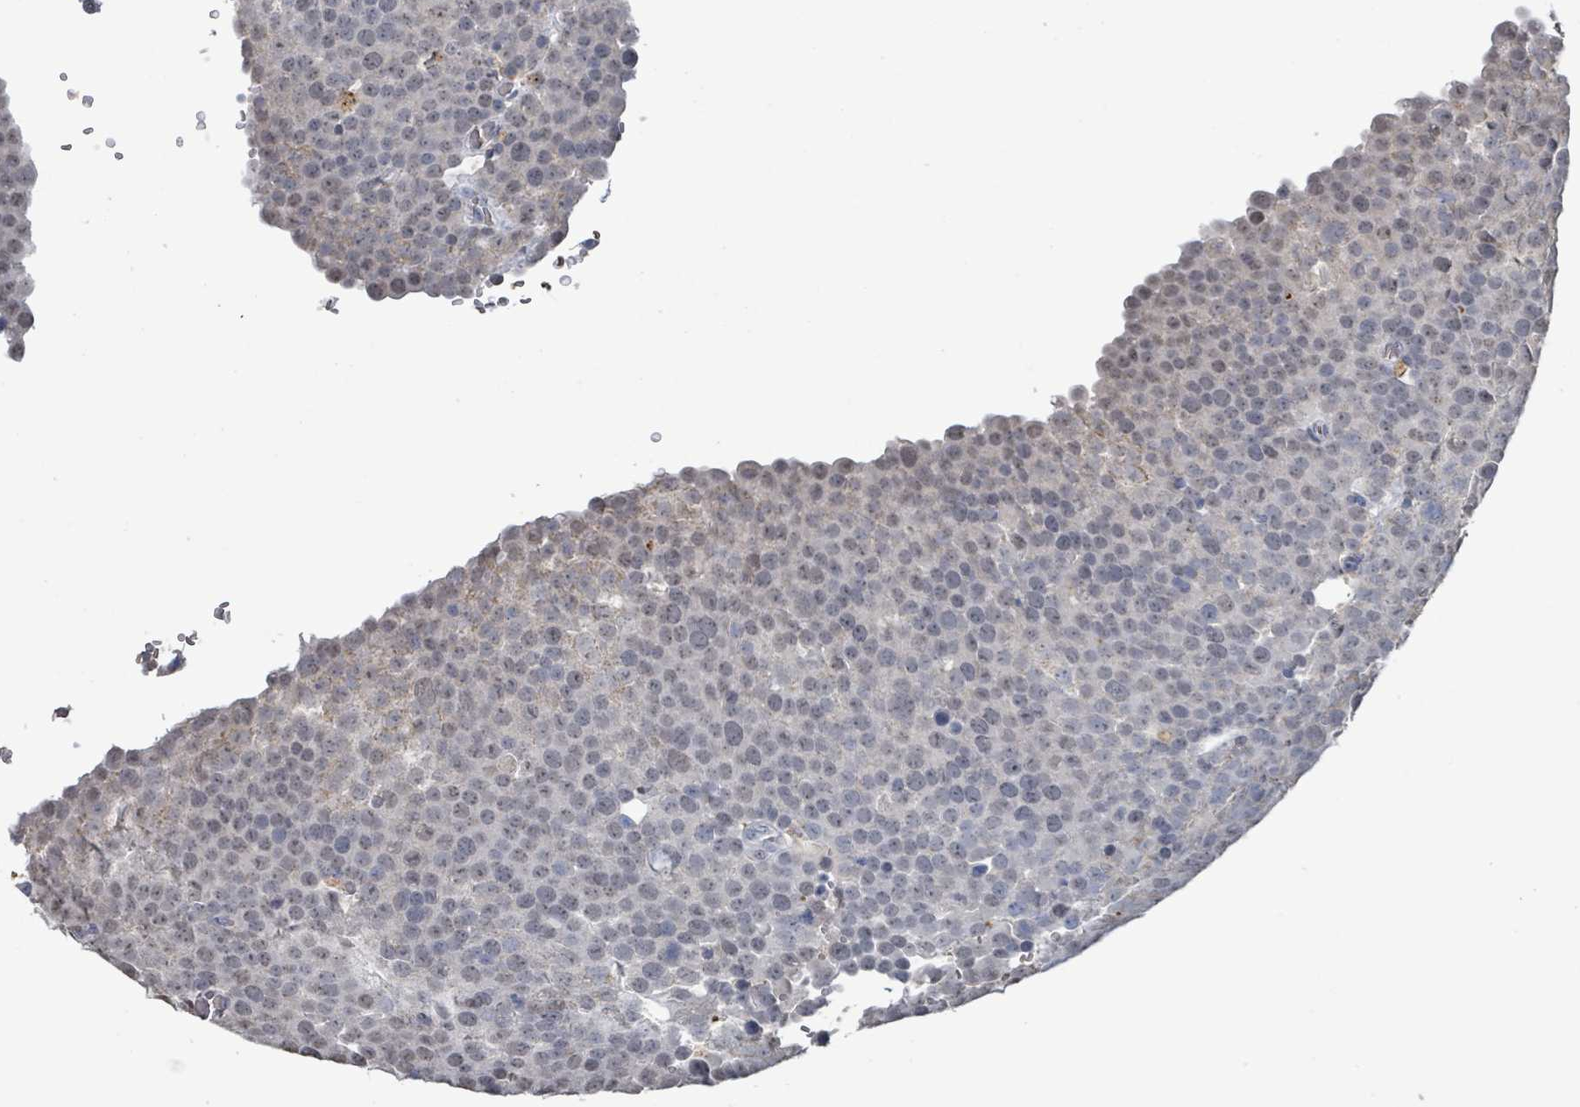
{"staining": {"intensity": "weak", "quantity": "25%-75%", "location": "nuclear"}, "tissue": "testis cancer", "cell_type": "Tumor cells", "image_type": "cancer", "snomed": [{"axis": "morphology", "description": "Normal tissue, NOS"}, {"axis": "morphology", "description": "Seminoma, NOS"}, {"axis": "topography", "description": "Testis"}], "caption": "Protein expression analysis of human testis cancer (seminoma) reveals weak nuclear positivity in approximately 25%-75% of tumor cells.", "gene": "SEBOX", "patient": {"sex": "male", "age": 71}}